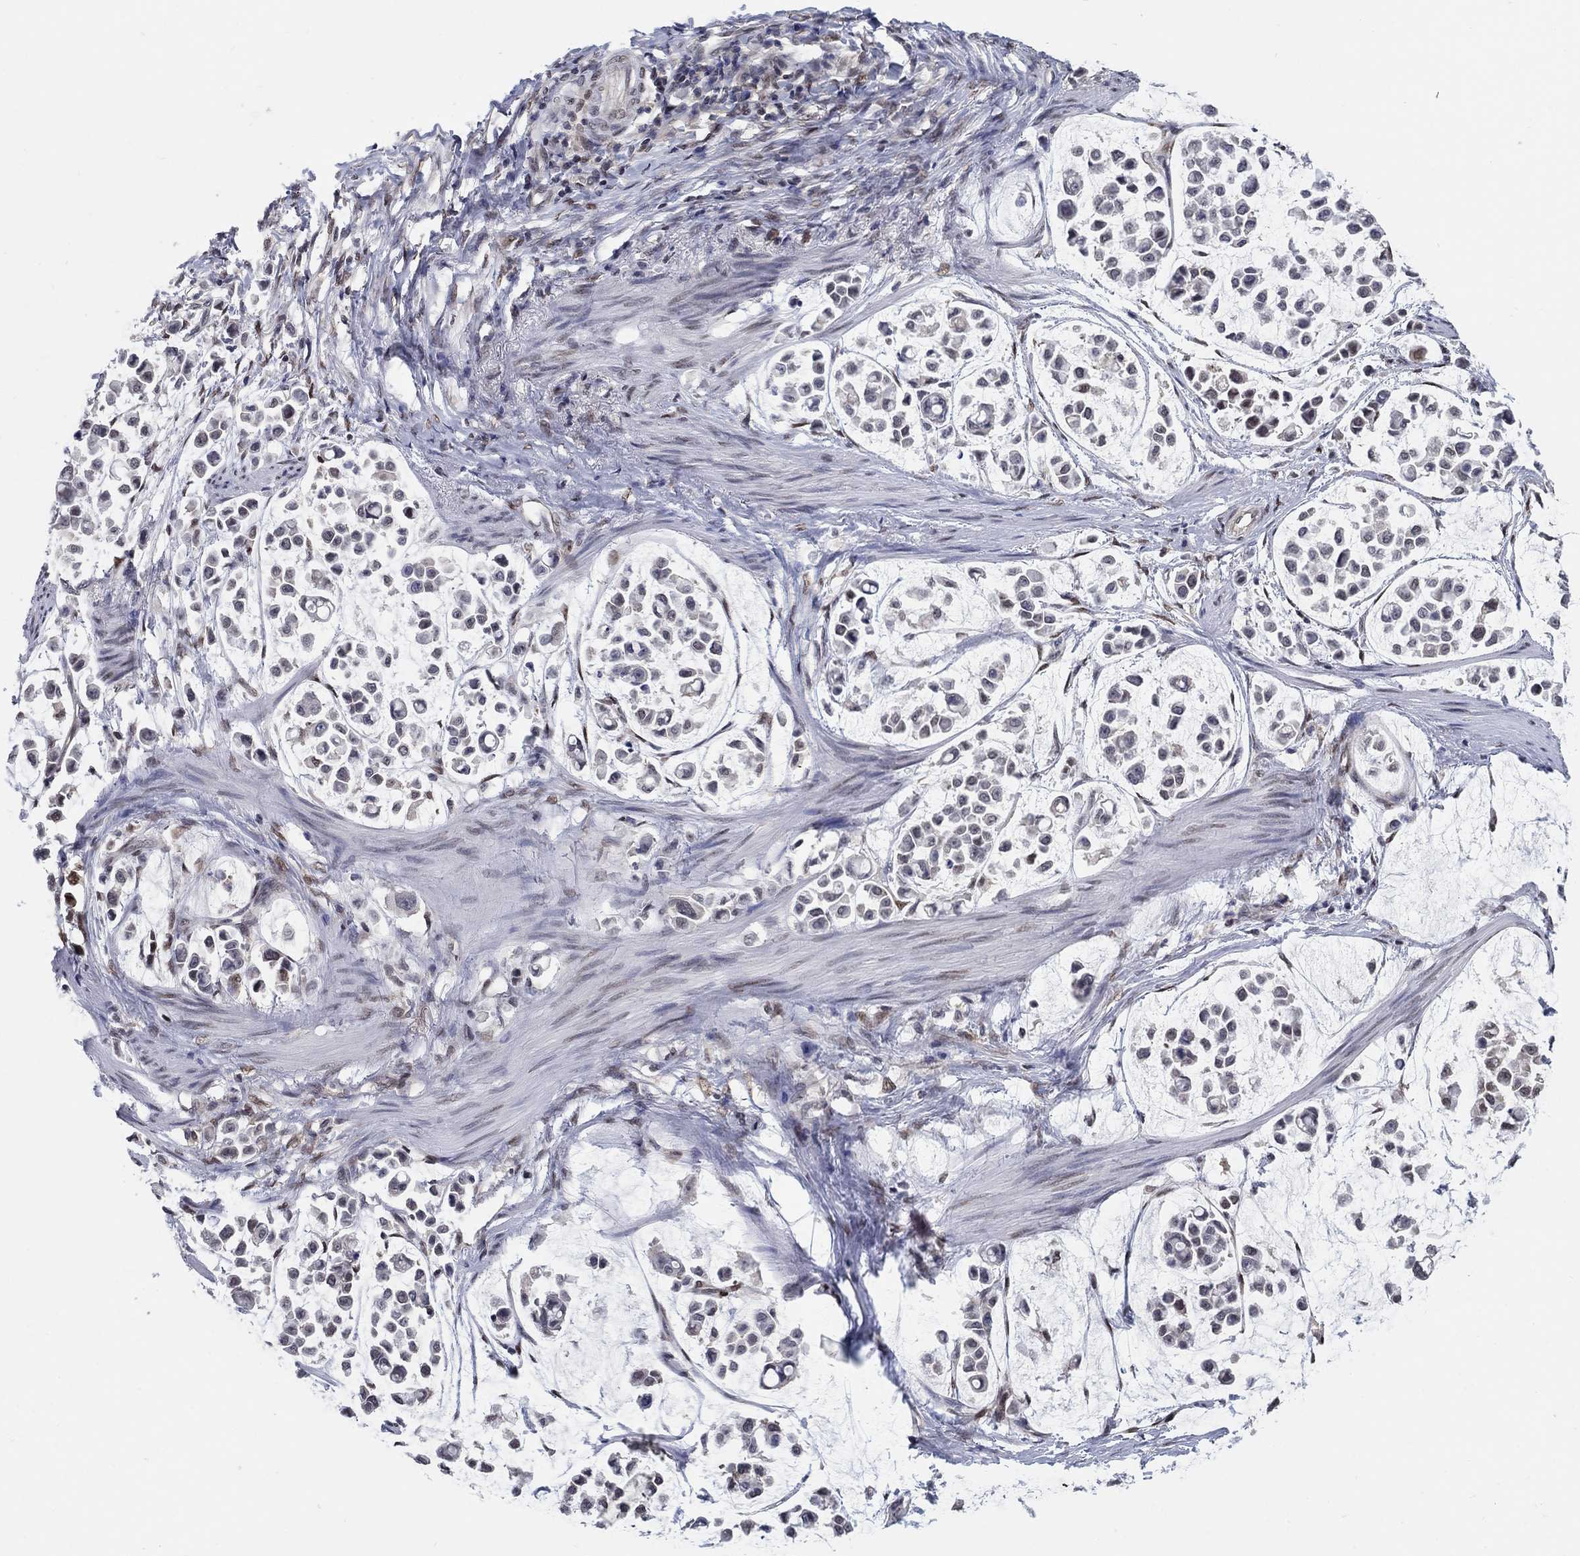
{"staining": {"intensity": "negative", "quantity": "none", "location": "none"}, "tissue": "stomach cancer", "cell_type": "Tumor cells", "image_type": "cancer", "snomed": [{"axis": "morphology", "description": "Adenocarcinoma, NOS"}, {"axis": "topography", "description": "Stomach"}], "caption": "Stomach cancer was stained to show a protein in brown. There is no significant staining in tumor cells. The staining was performed using DAB (3,3'-diaminobenzidine) to visualize the protein expression in brown, while the nuclei were stained in blue with hematoxylin (Magnification: 20x).", "gene": "CENPE", "patient": {"sex": "male", "age": 82}}